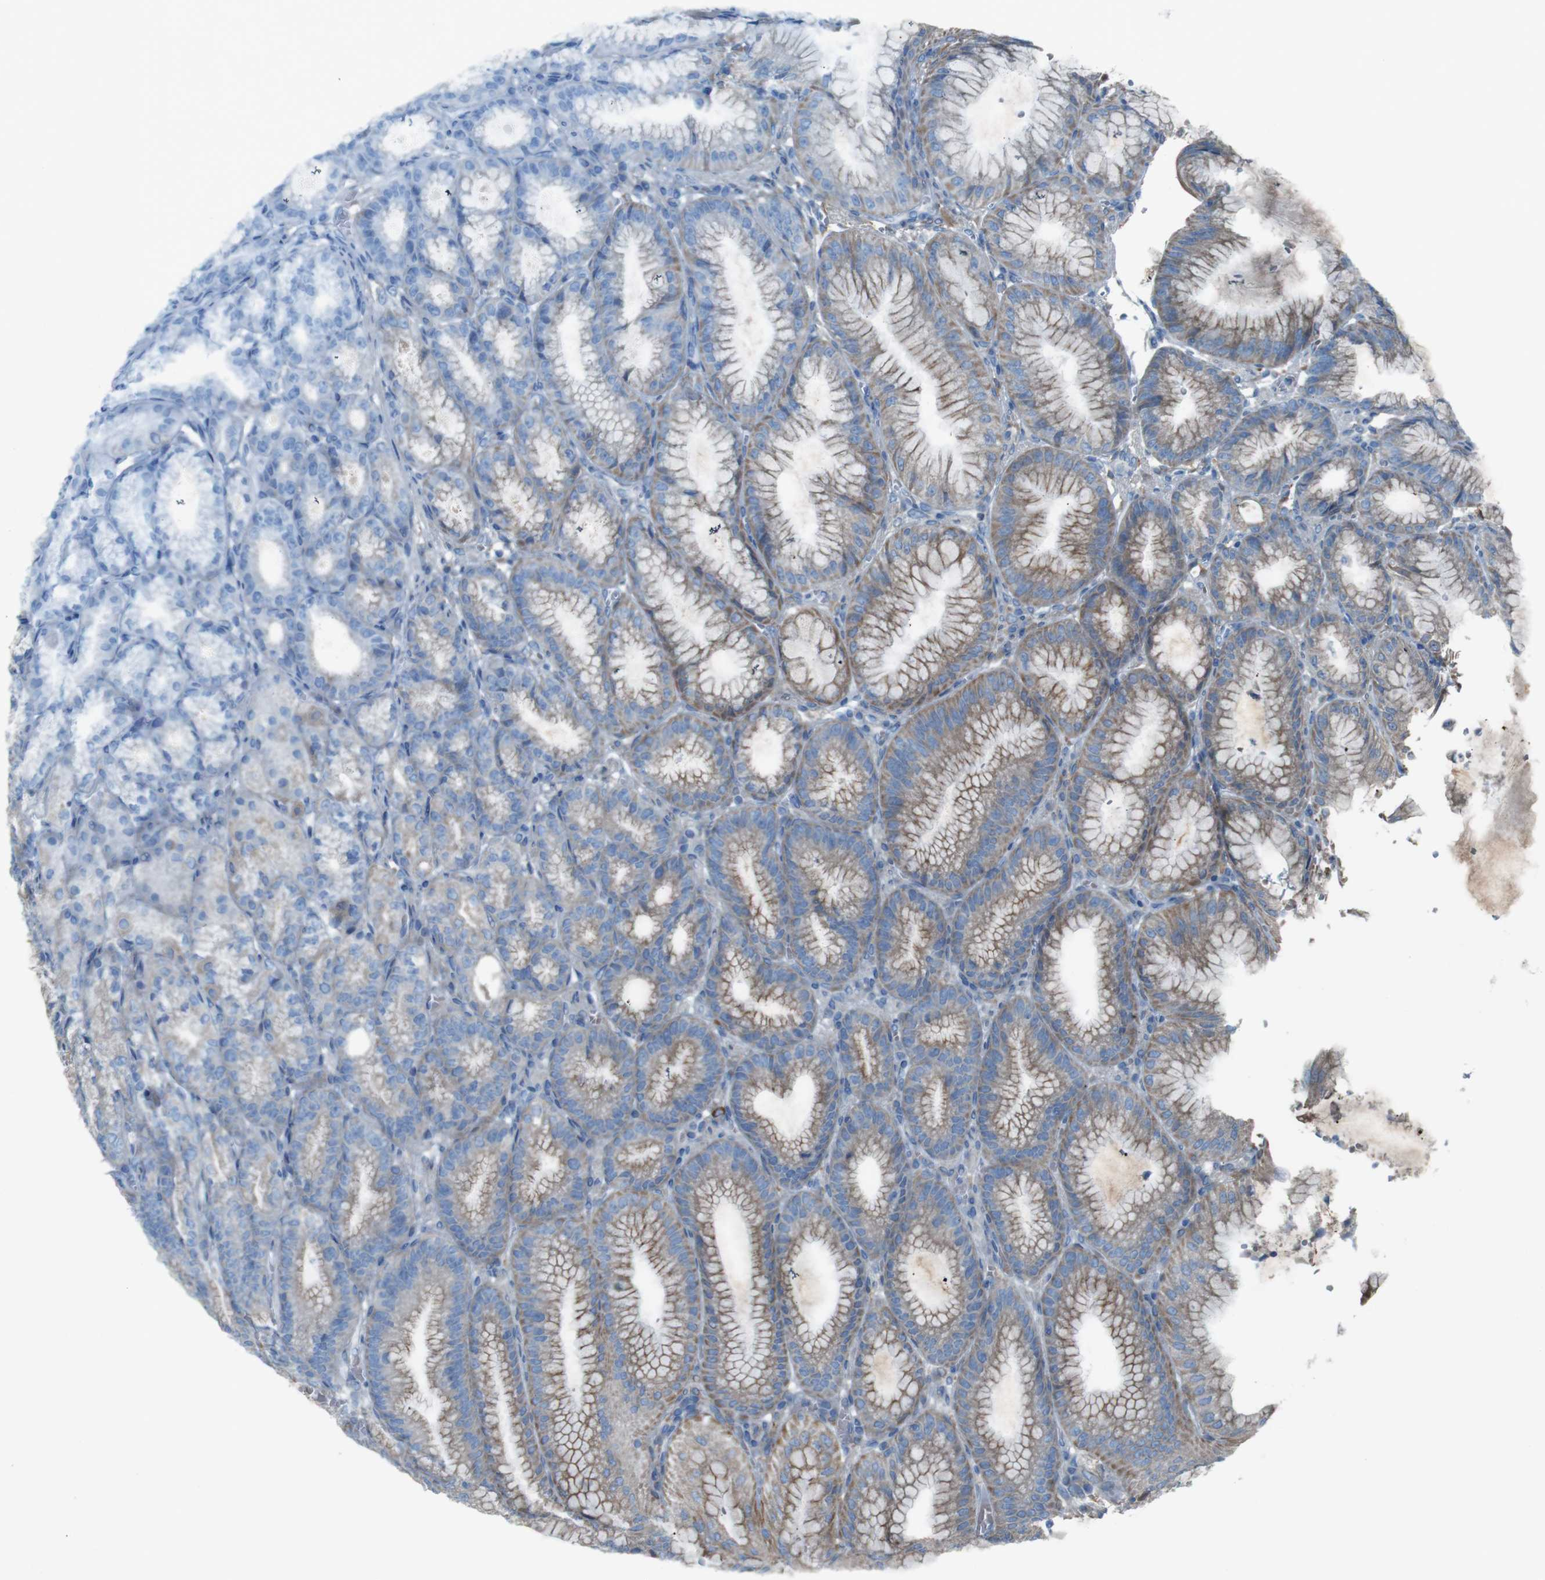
{"staining": {"intensity": "weak", "quantity": "25%-75%", "location": "cytoplasmic/membranous"}, "tissue": "stomach", "cell_type": "Glandular cells", "image_type": "normal", "snomed": [{"axis": "morphology", "description": "Normal tissue, NOS"}, {"axis": "topography", "description": "Stomach, lower"}], "caption": "Stomach stained with a brown dye displays weak cytoplasmic/membranous positive positivity in approximately 25%-75% of glandular cells.", "gene": "MOGAT3", "patient": {"sex": "male", "age": 71}}